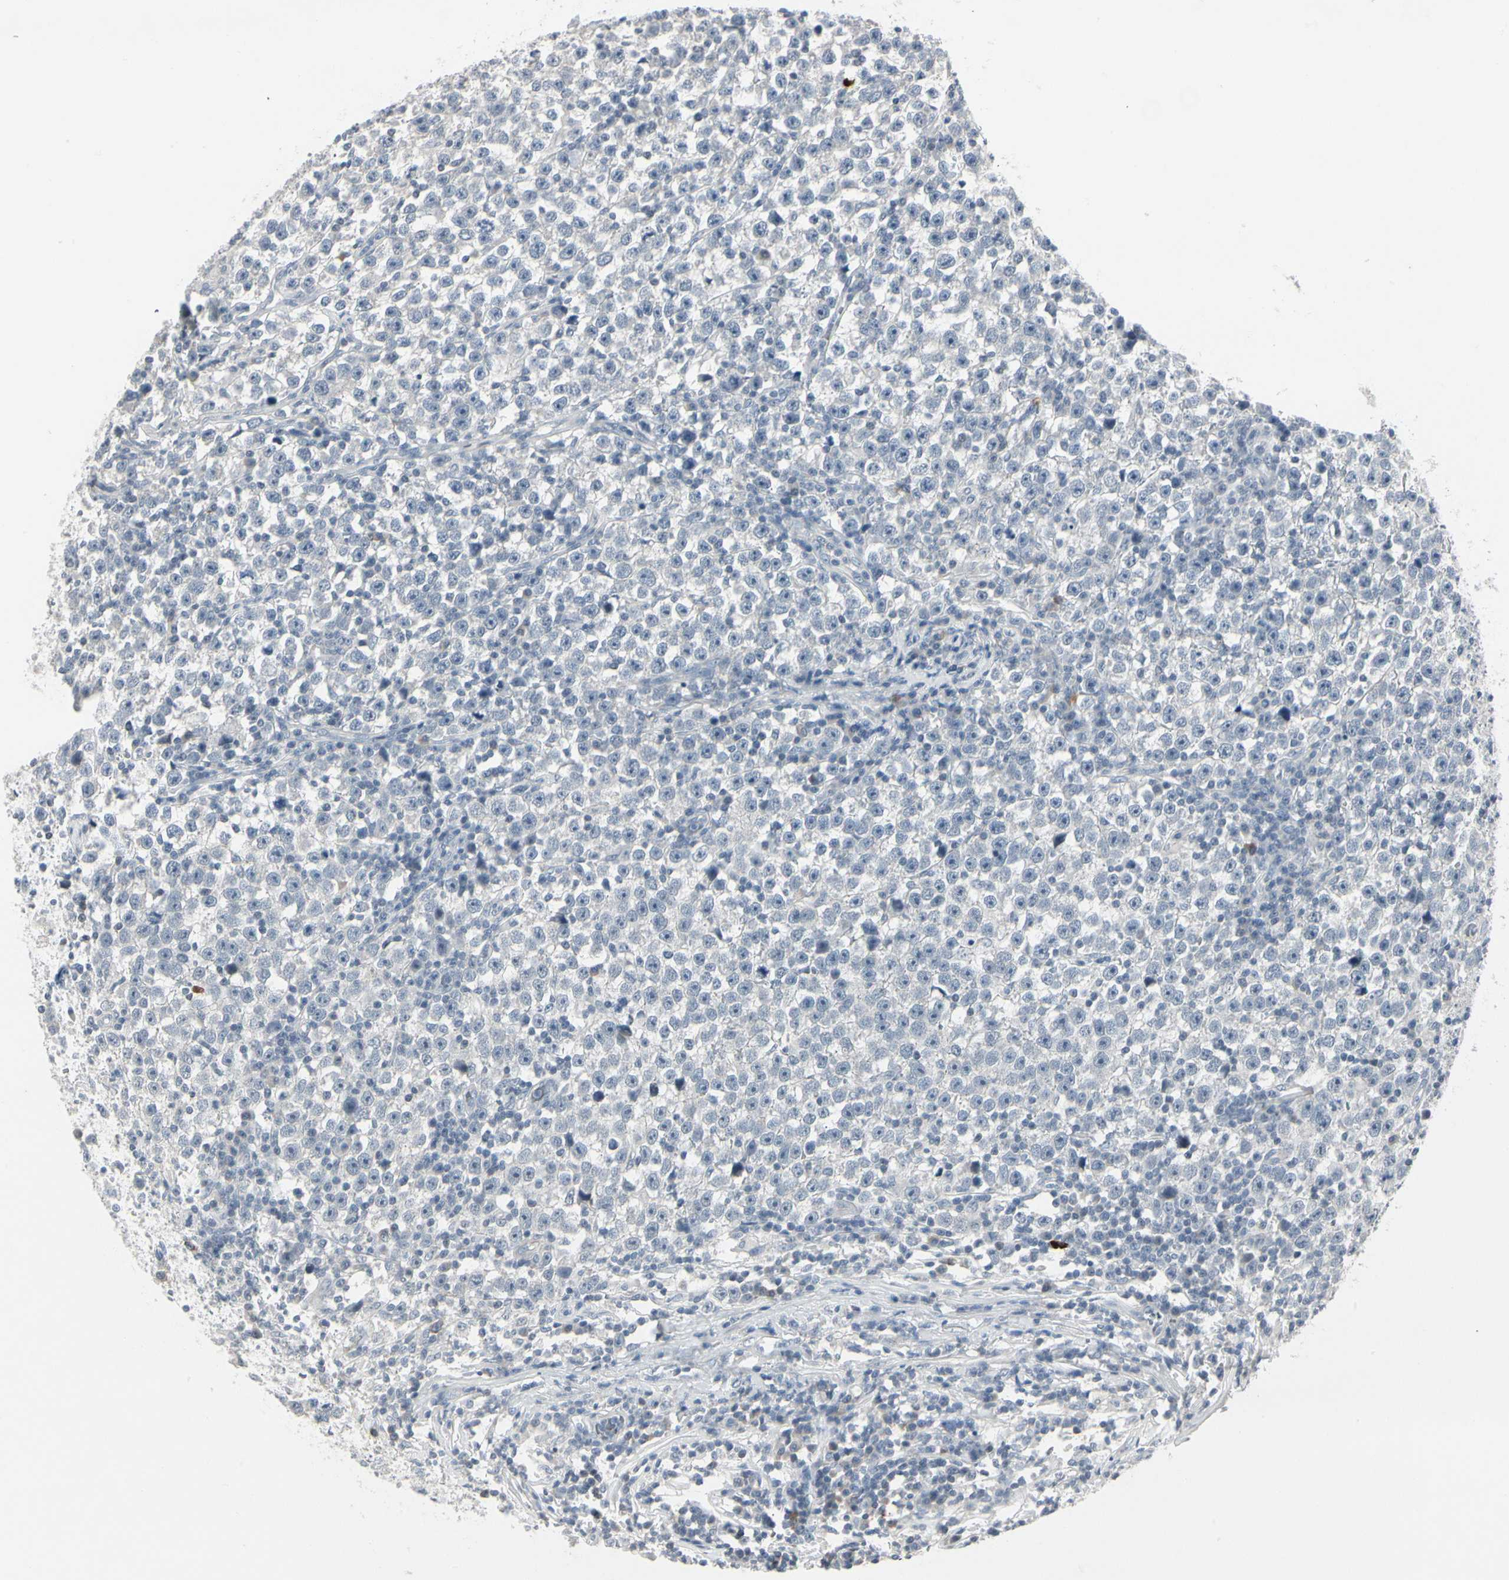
{"staining": {"intensity": "negative", "quantity": "none", "location": "none"}, "tissue": "testis cancer", "cell_type": "Tumor cells", "image_type": "cancer", "snomed": [{"axis": "morphology", "description": "Seminoma, NOS"}, {"axis": "topography", "description": "Testis"}], "caption": "Protein analysis of seminoma (testis) exhibits no significant positivity in tumor cells.", "gene": "DMPK", "patient": {"sex": "male", "age": 43}}